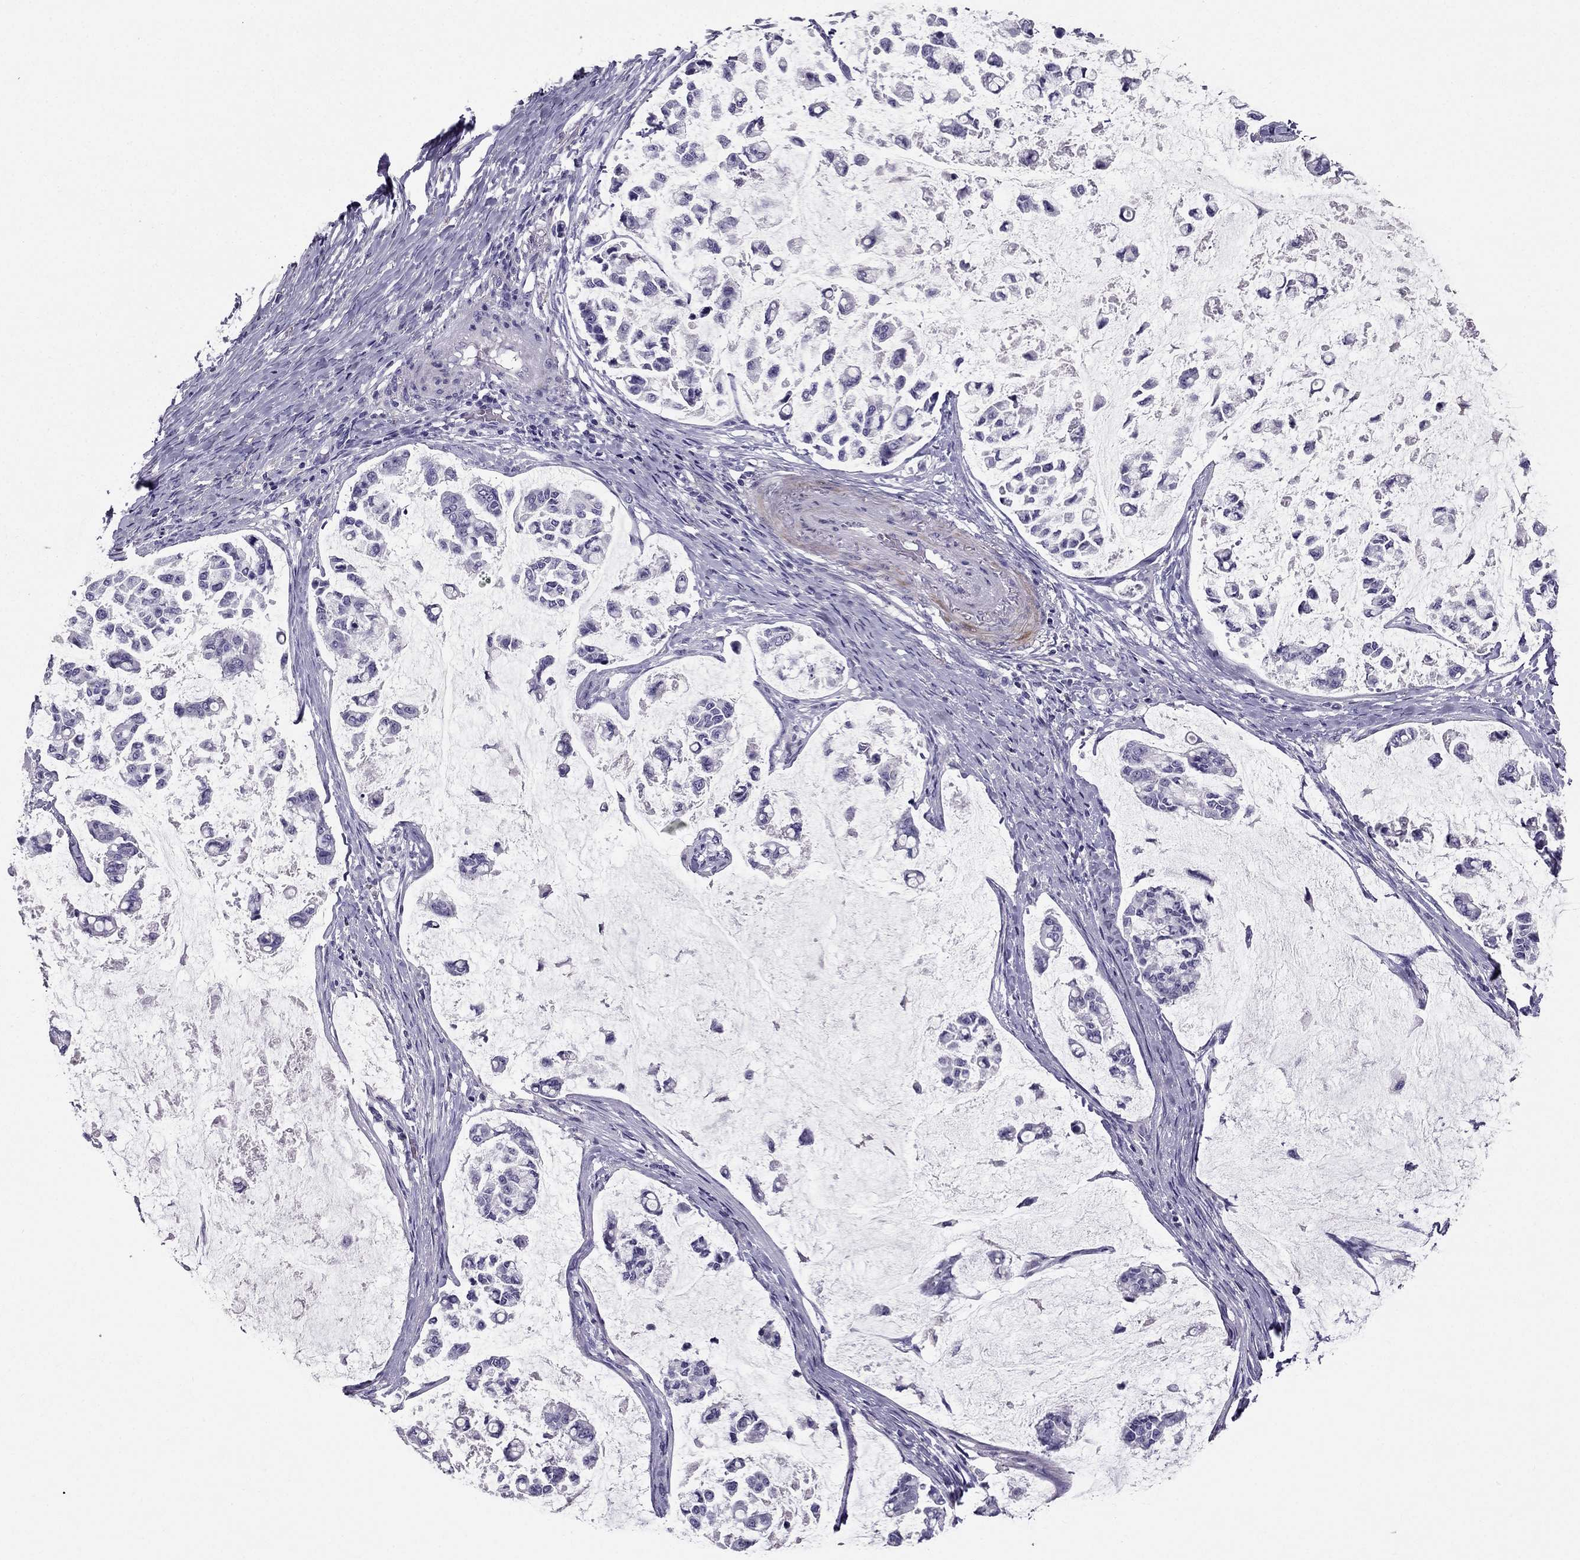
{"staining": {"intensity": "negative", "quantity": "none", "location": "none"}, "tissue": "stomach cancer", "cell_type": "Tumor cells", "image_type": "cancer", "snomed": [{"axis": "morphology", "description": "Adenocarcinoma, NOS"}, {"axis": "topography", "description": "Stomach"}], "caption": "Photomicrograph shows no protein expression in tumor cells of adenocarcinoma (stomach) tissue. (Stains: DAB immunohistochemistry with hematoxylin counter stain, Microscopy: brightfield microscopy at high magnification).", "gene": "LMTK3", "patient": {"sex": "male", "age": 82}}